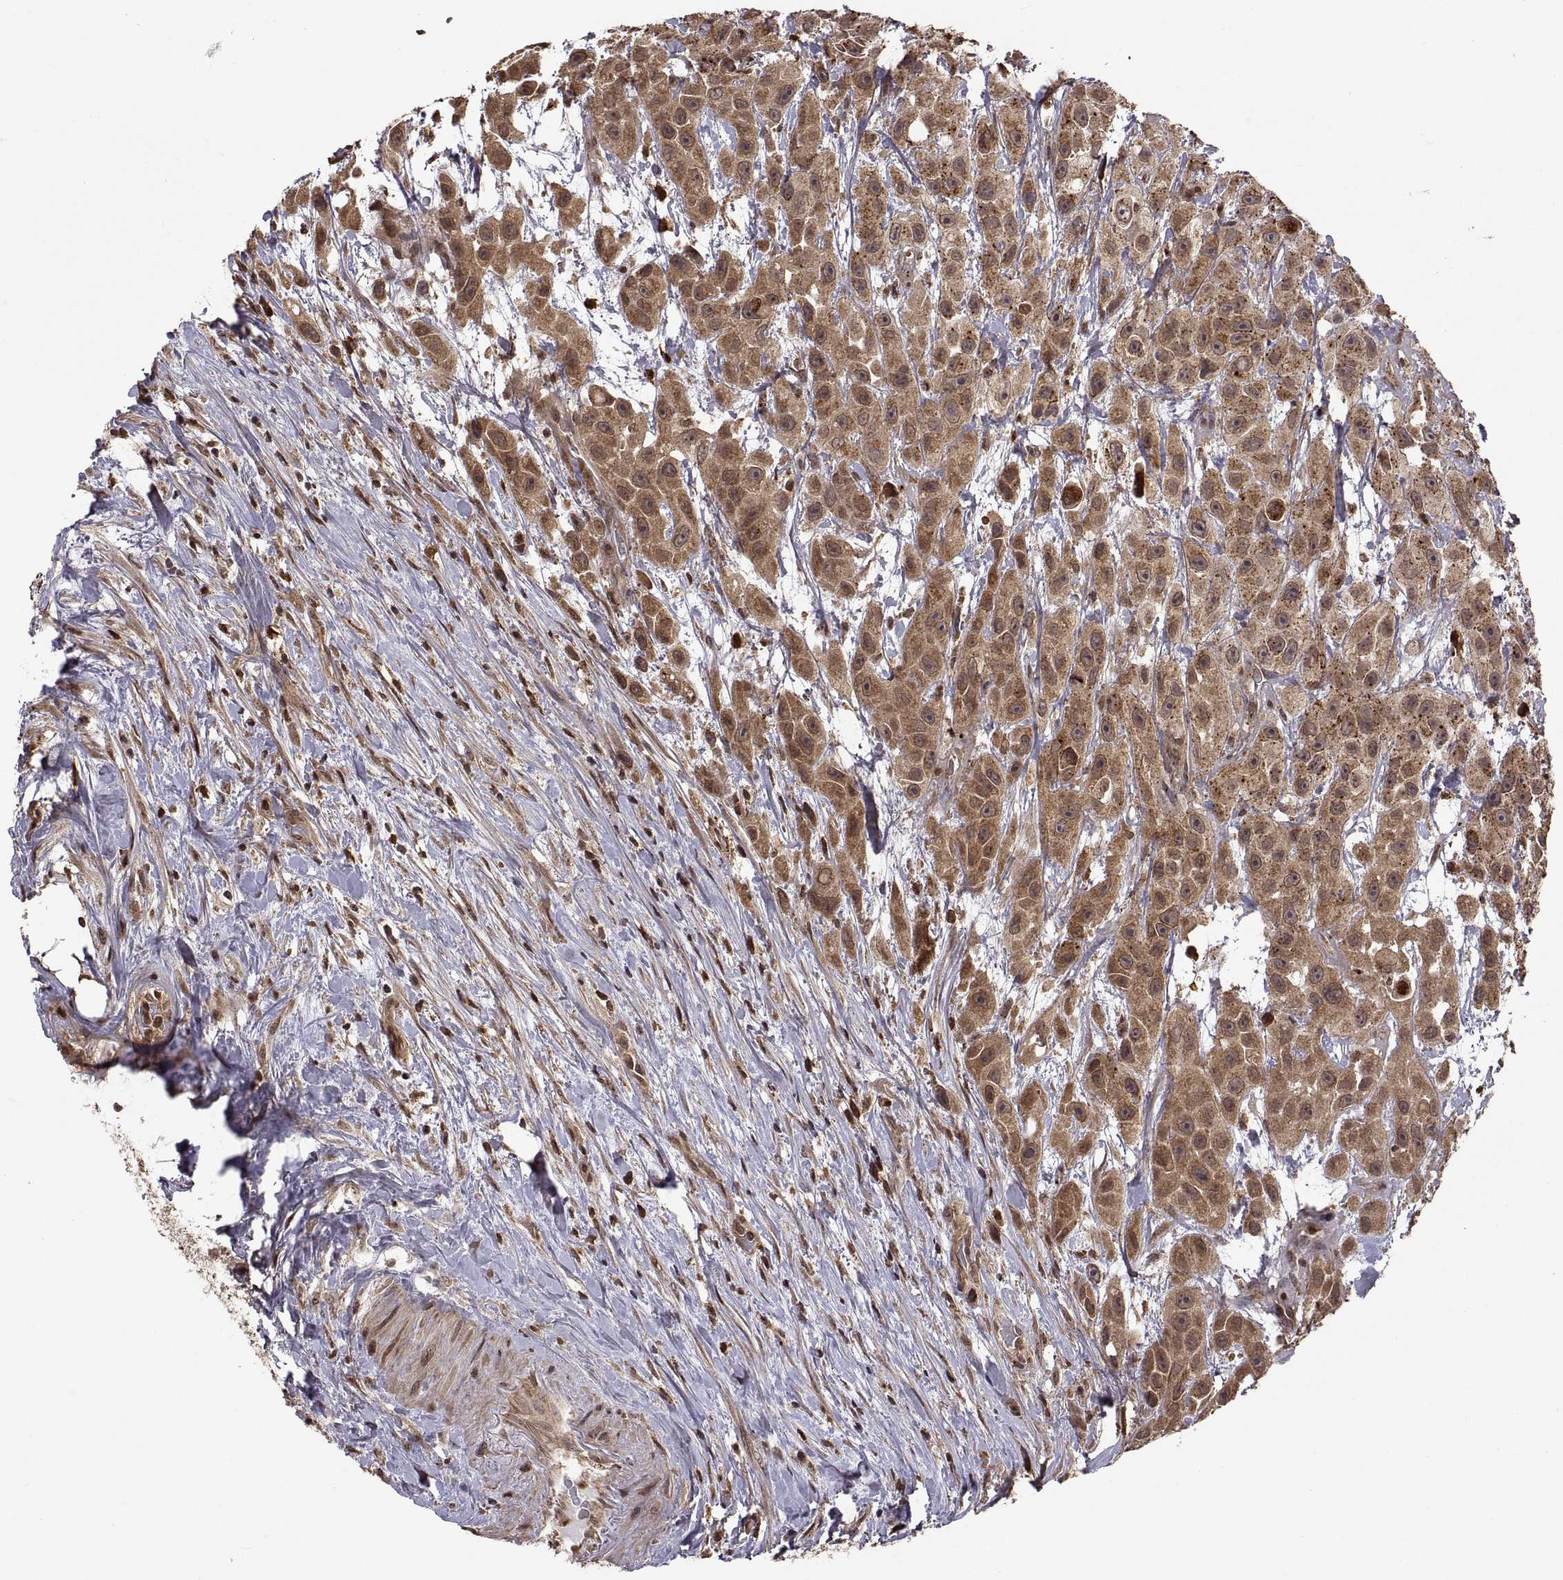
{"staining": {"intensity": "moderate", "quantity": ">75%", "location": "cytoplasmic/membranous"}, "tissue": "urothelial cancer", "cell_type": "Tumor cells", "image_type": "cancer", "snomed": [{"axis": "morphology", "description": "Urothelial carcinoma, High grade"}, {"axis": "topography", "description": "Urinary bladder"}], "caption": "Approximately >75% of tumor cells in human urothelial carcinoma (high-grade) show moderate cytoplasmic/membranous protein positivity as visualized by brown immunohistochemical staining.", "gene": "ZNRF2", "patient": {"sex": "male", "age": 79}}